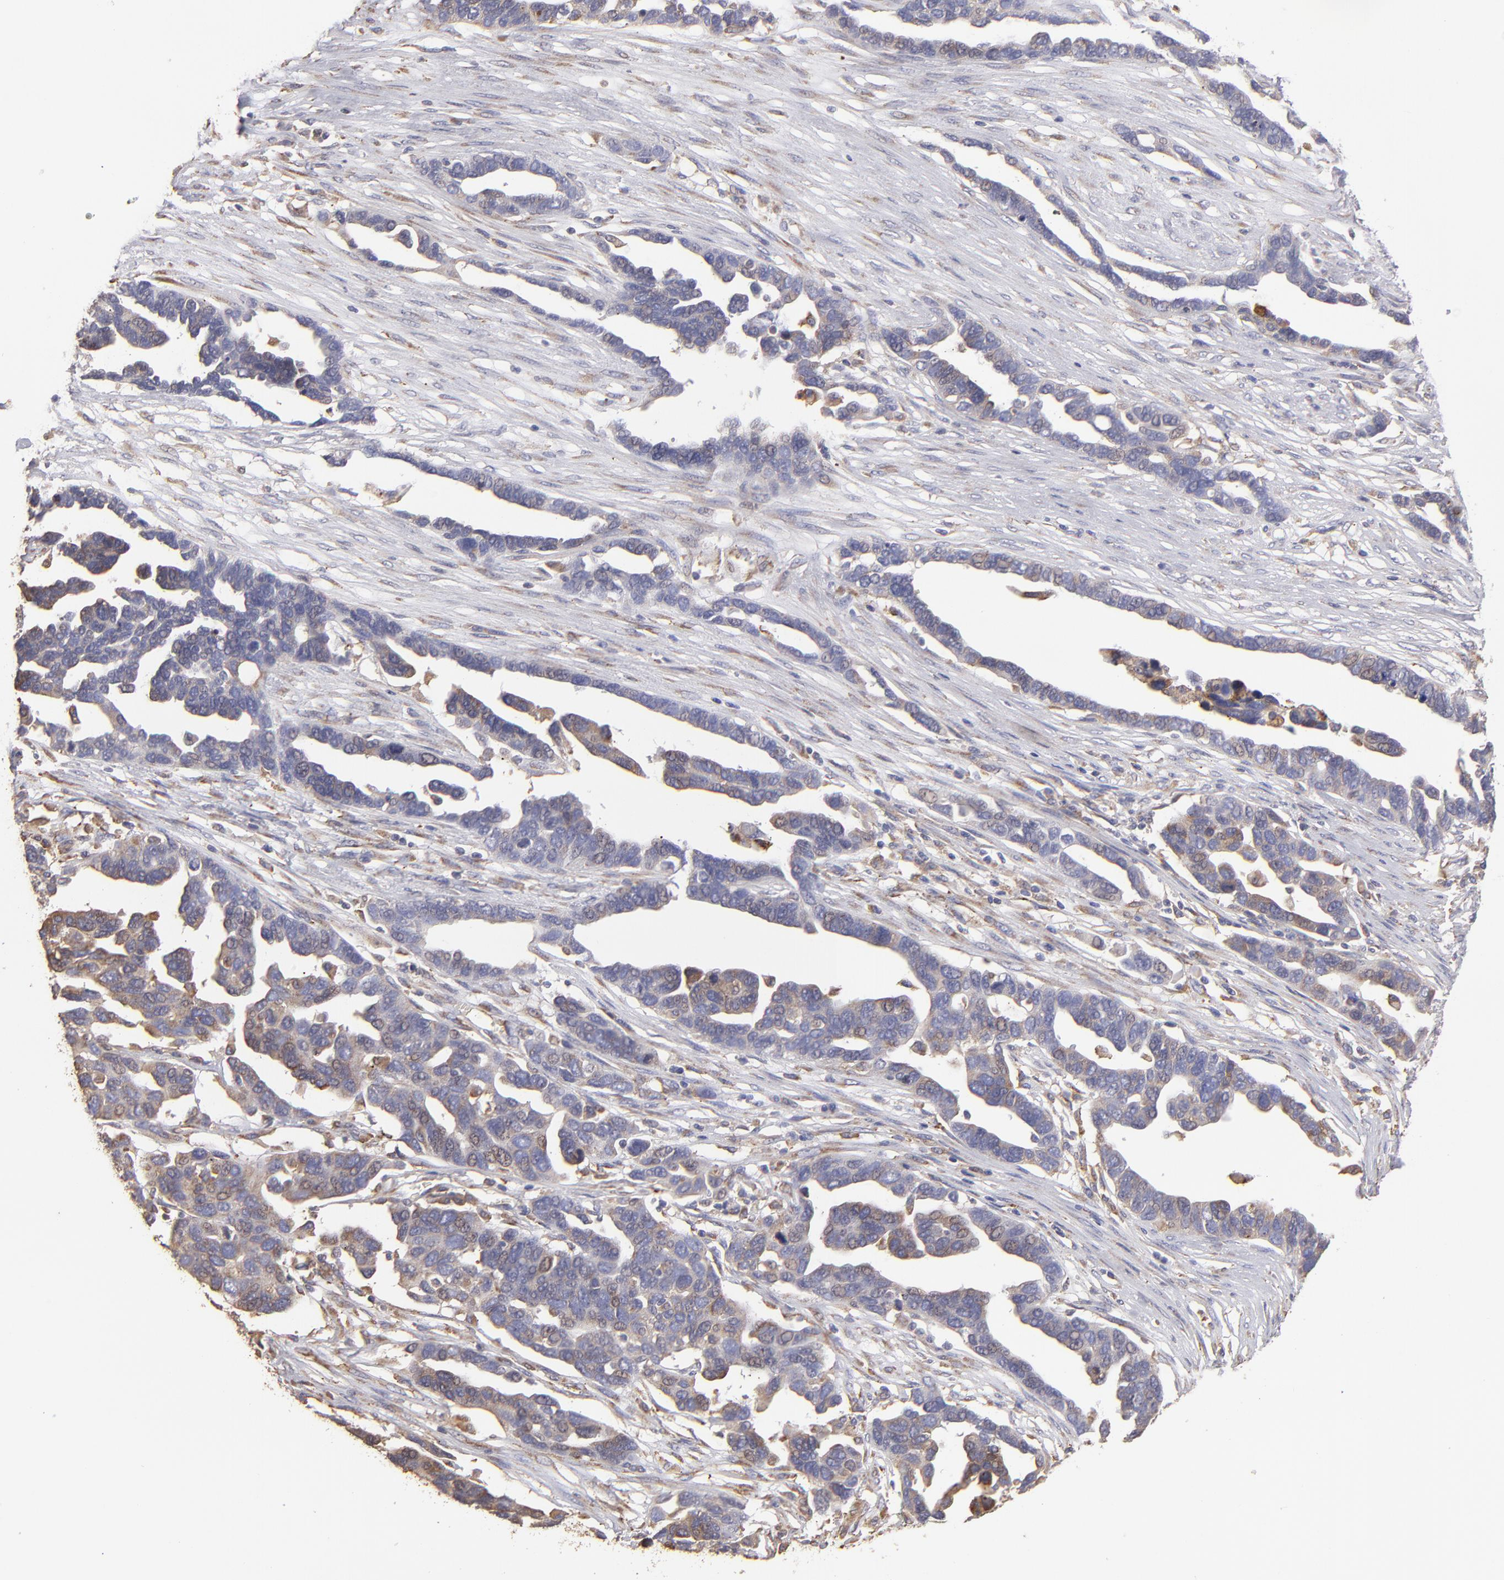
{"staining": {"intensity": "weak", "quantity": "<25%", "location": "cytoplasmic/membranous"}, "tissue": "ovarian cancer", "cell_type": "Tumor cells", "image_type": "cancer", "snomed": [{"axis": "morphology", "description": "Cystadenocarcinoma, serous, NOS"}, {"axis": "topography", "description": "Ovary"}], "caption": "Serous cystadenocarcinoma (ovarian) was stained to show a protein in brown. There is no significant positivity in tumor cells. (IHC, brightfield microscopy, high magnification).", "gene": "CALR", "patient": {"sex": "female", "age": 54}}